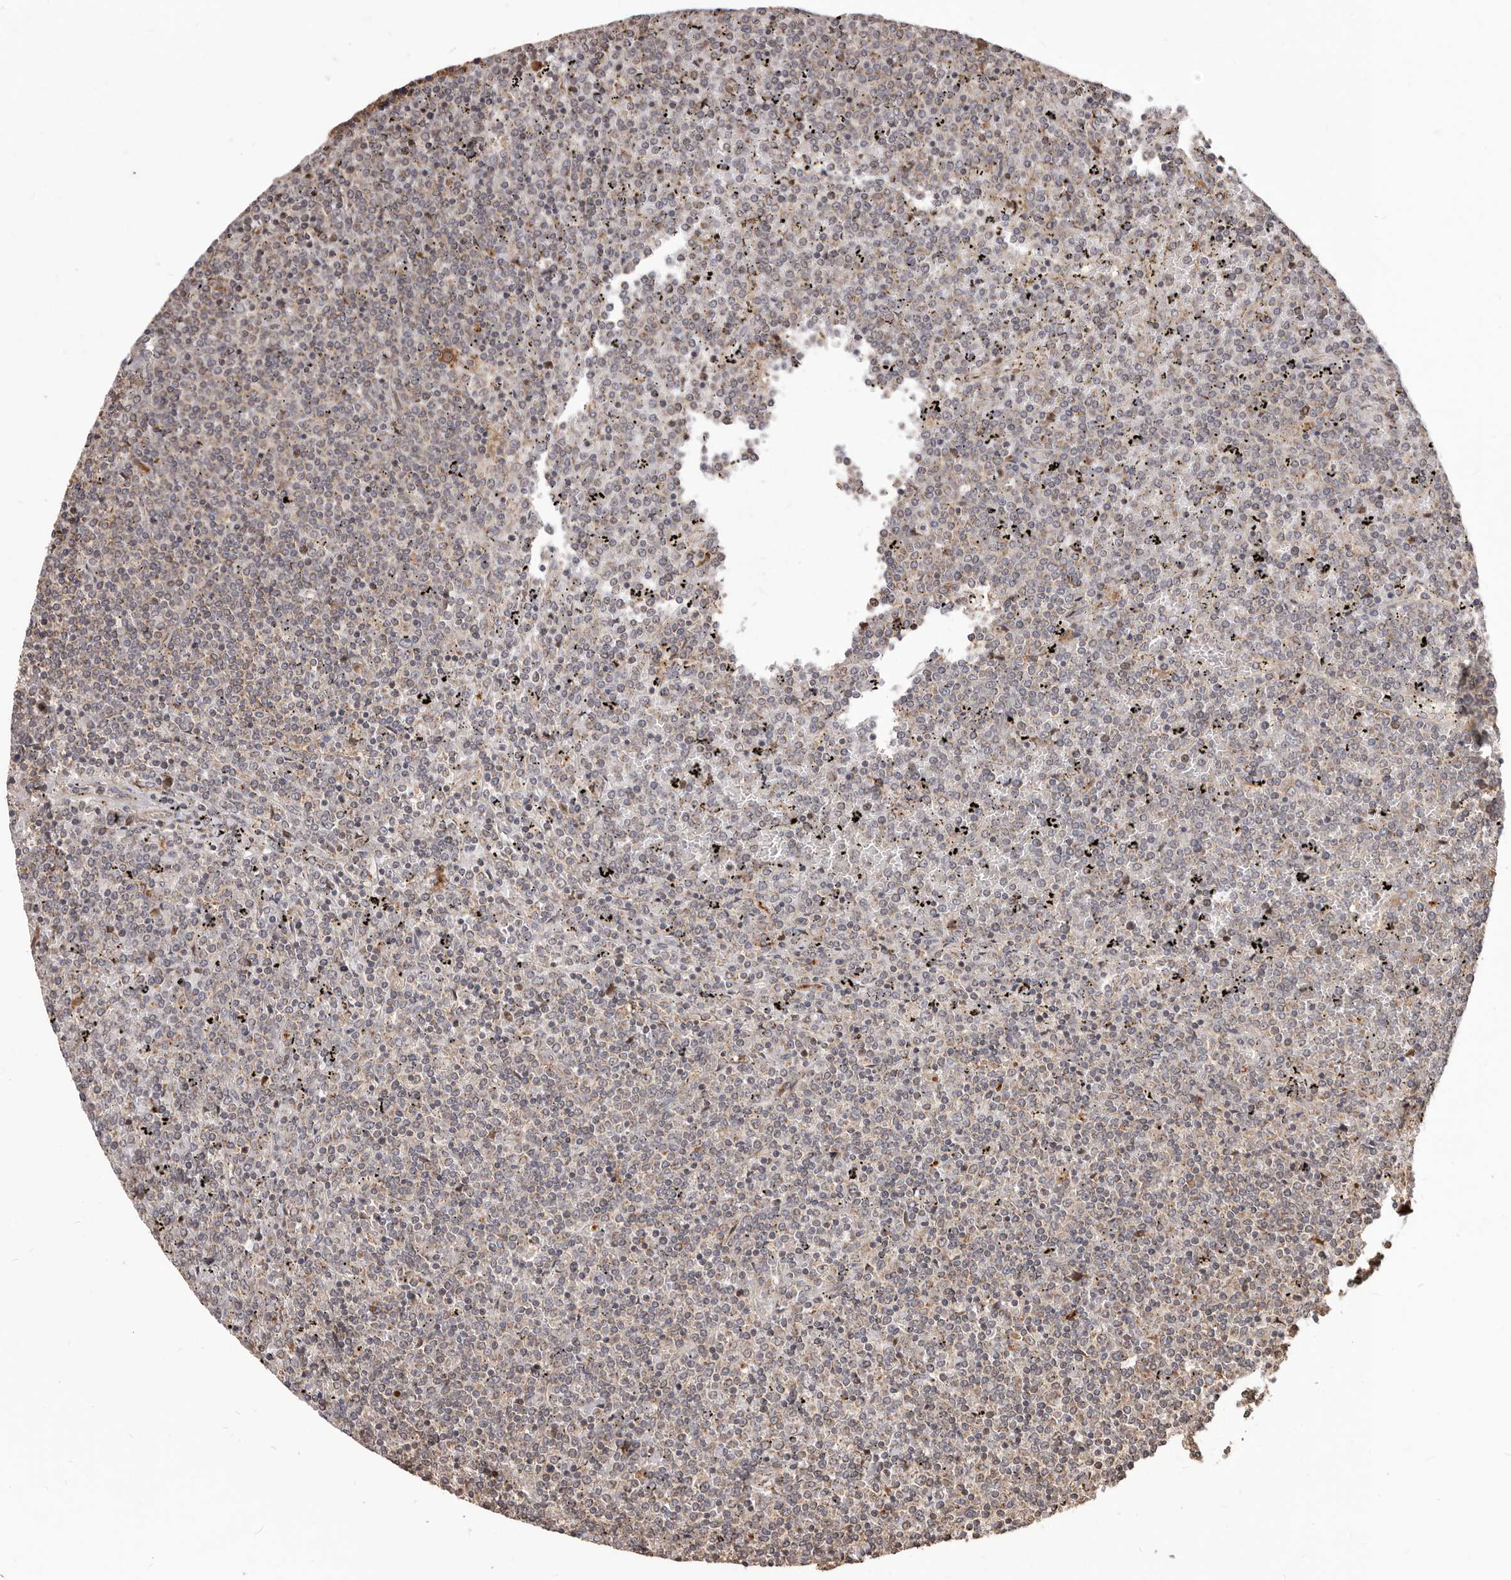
{"staining": {"intensity": "negative", "quantity": "none", "location": "none"}, "tissue": "lymphoma", "cell_type": "Tumor cells", "image_type": "cancer", "snomed": [{"axis": "morphology", "description": "Malignant lymphoma, non-Hodgkin's type, Low grade"}, {"axis": "topography", "description": "Spleen"}], "caption": "Micrograph shows no significant protein staining in tumor cells of malignant lymphoma, non-Hodgkin's type (low-grade).", "gene": "MTO1", "patient": {"sex": "female", "age": 19}}